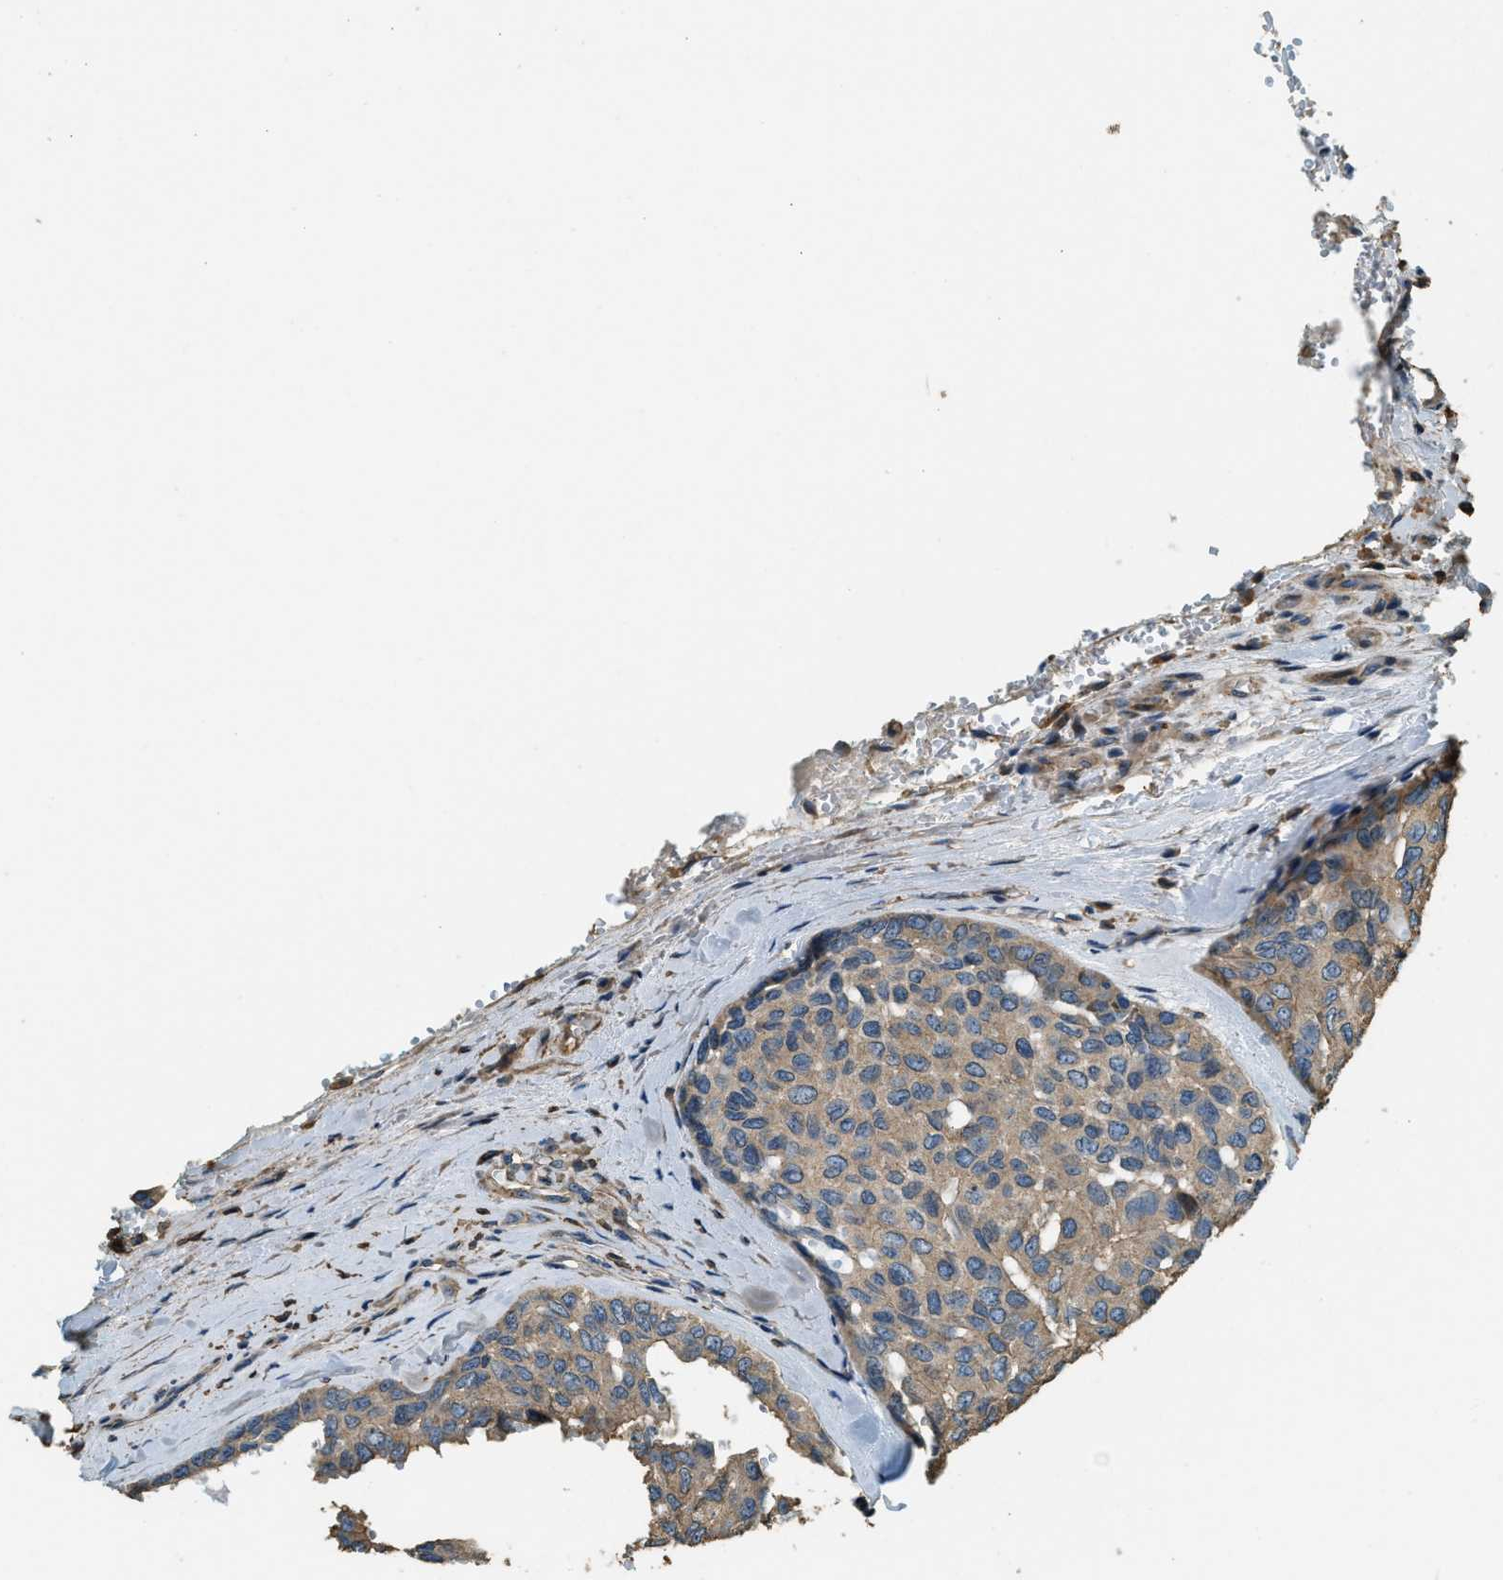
{"staining": {"intensity": "moderate", "quantity": ">75%", "location": "cytoplasmic/membranous"}, "tissue": "head and neck cancer", "cell_type": "Tumor cells", "image_type": "cancer", "snomed": [{"axis": "morphology", "description": "Adenocarcinoma, NOS"}, {"axis": "topography", "description": "Salivary gland, NOS"}, {"axis": "topography", "description": "Head-Neck"}], "caption": "Immunohistochemical staining of human adenocarcinoma (head and neck) shows medium levels of moderate cytoplasmic/membranous protein positivity in approximately >75% of tumor cells. (brown staining indicates protein expression, while blue staining denotes nuclei).", "gene": "ERGIC1", "patient": {"sex": "female", "age": 76}}